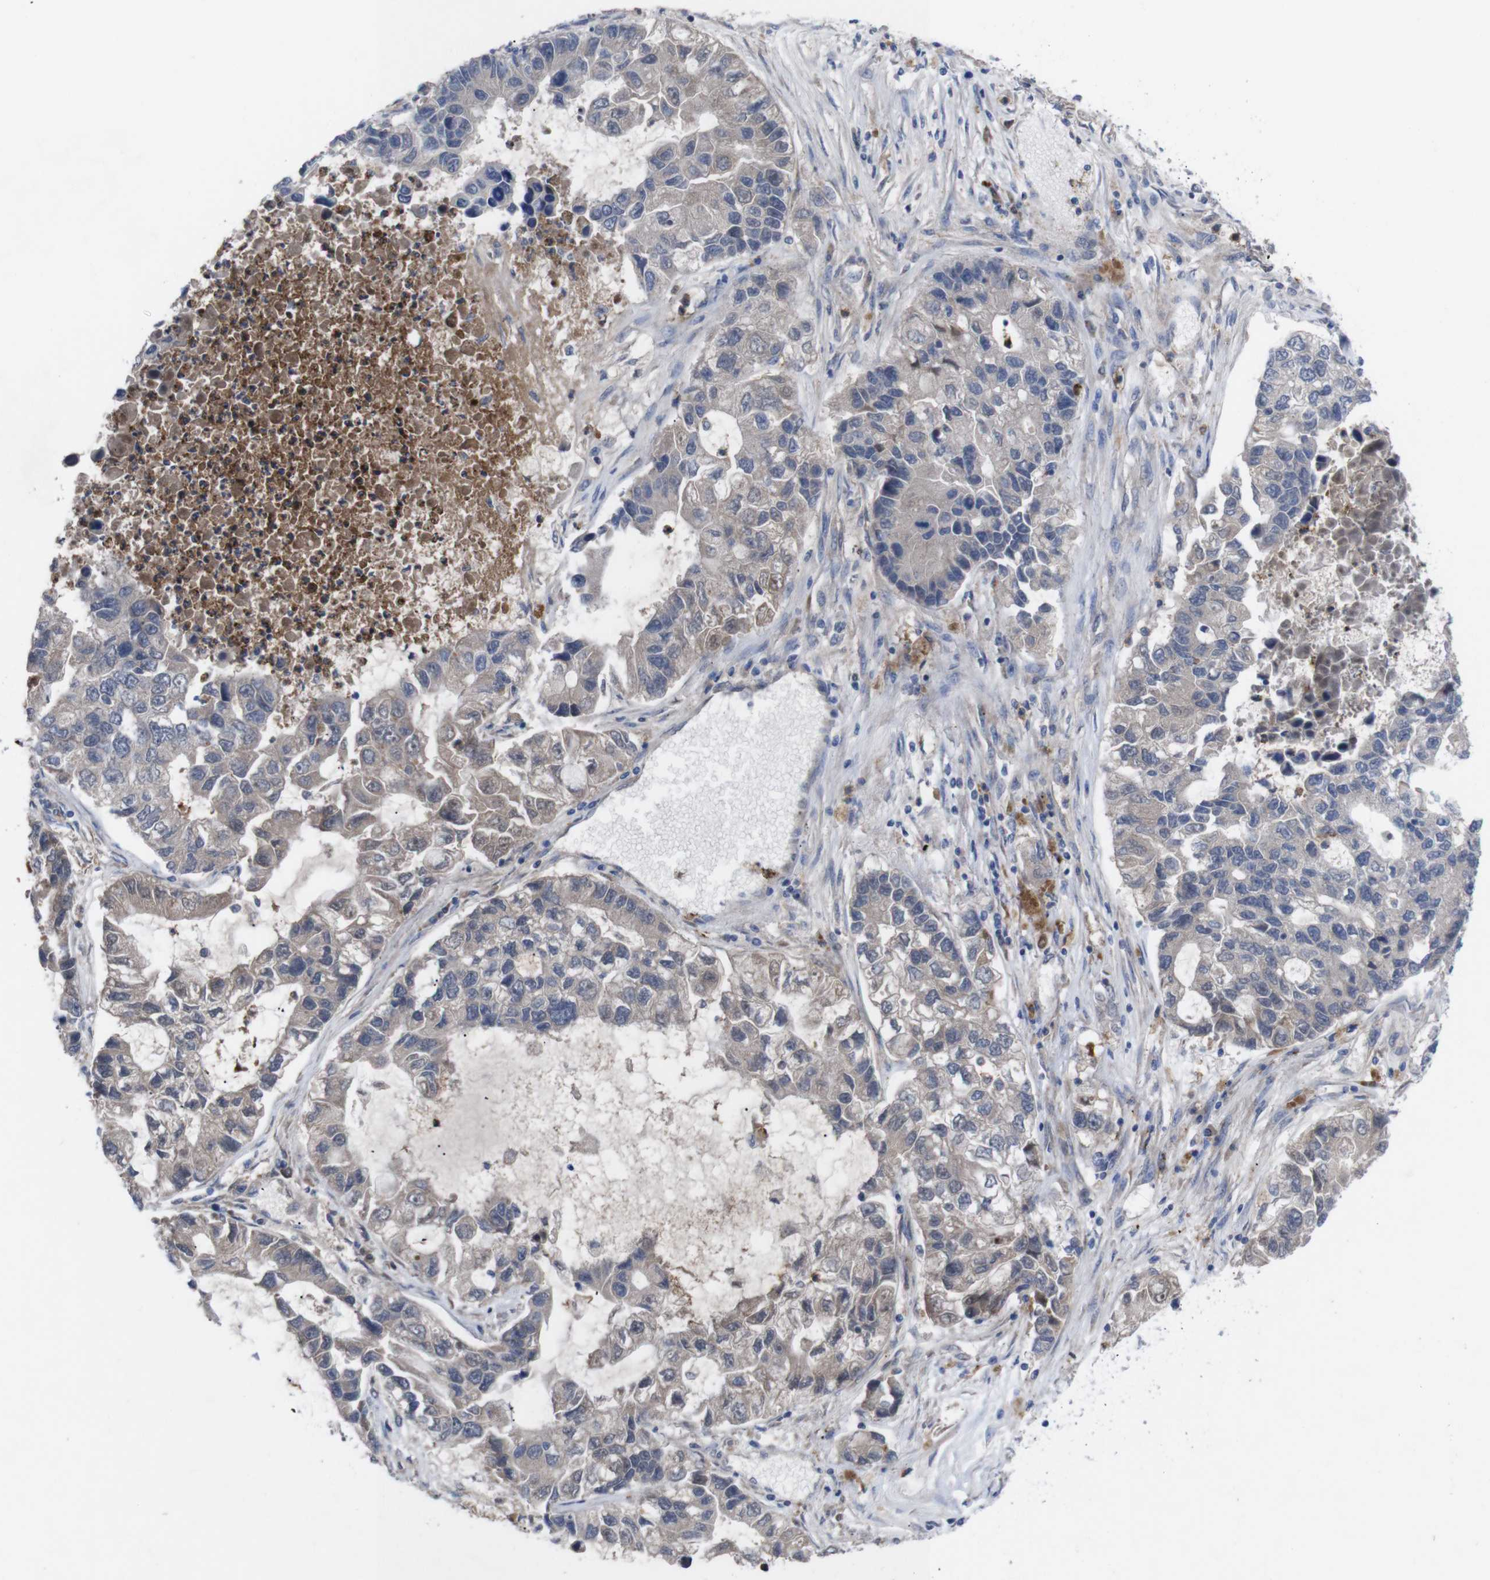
{"staining": {"intensity": "weak", "quantity": "<25%", "location": "cytoplasmic/membranous"}, "tissue": "lung cancer", "cell_type": "Tumor cells", "image_type": "cancer", "snomed": [{"axis": "morphology", "description": "Adenocarcinoma, NOS"}, {"axis": "topography", "description": "Lung"}], "caption": "There is no significant positivity in tumor cells of lung adenocarcinoma.", "gene": "C5AR1", "patient": {"sex": "female", "age": 51}}